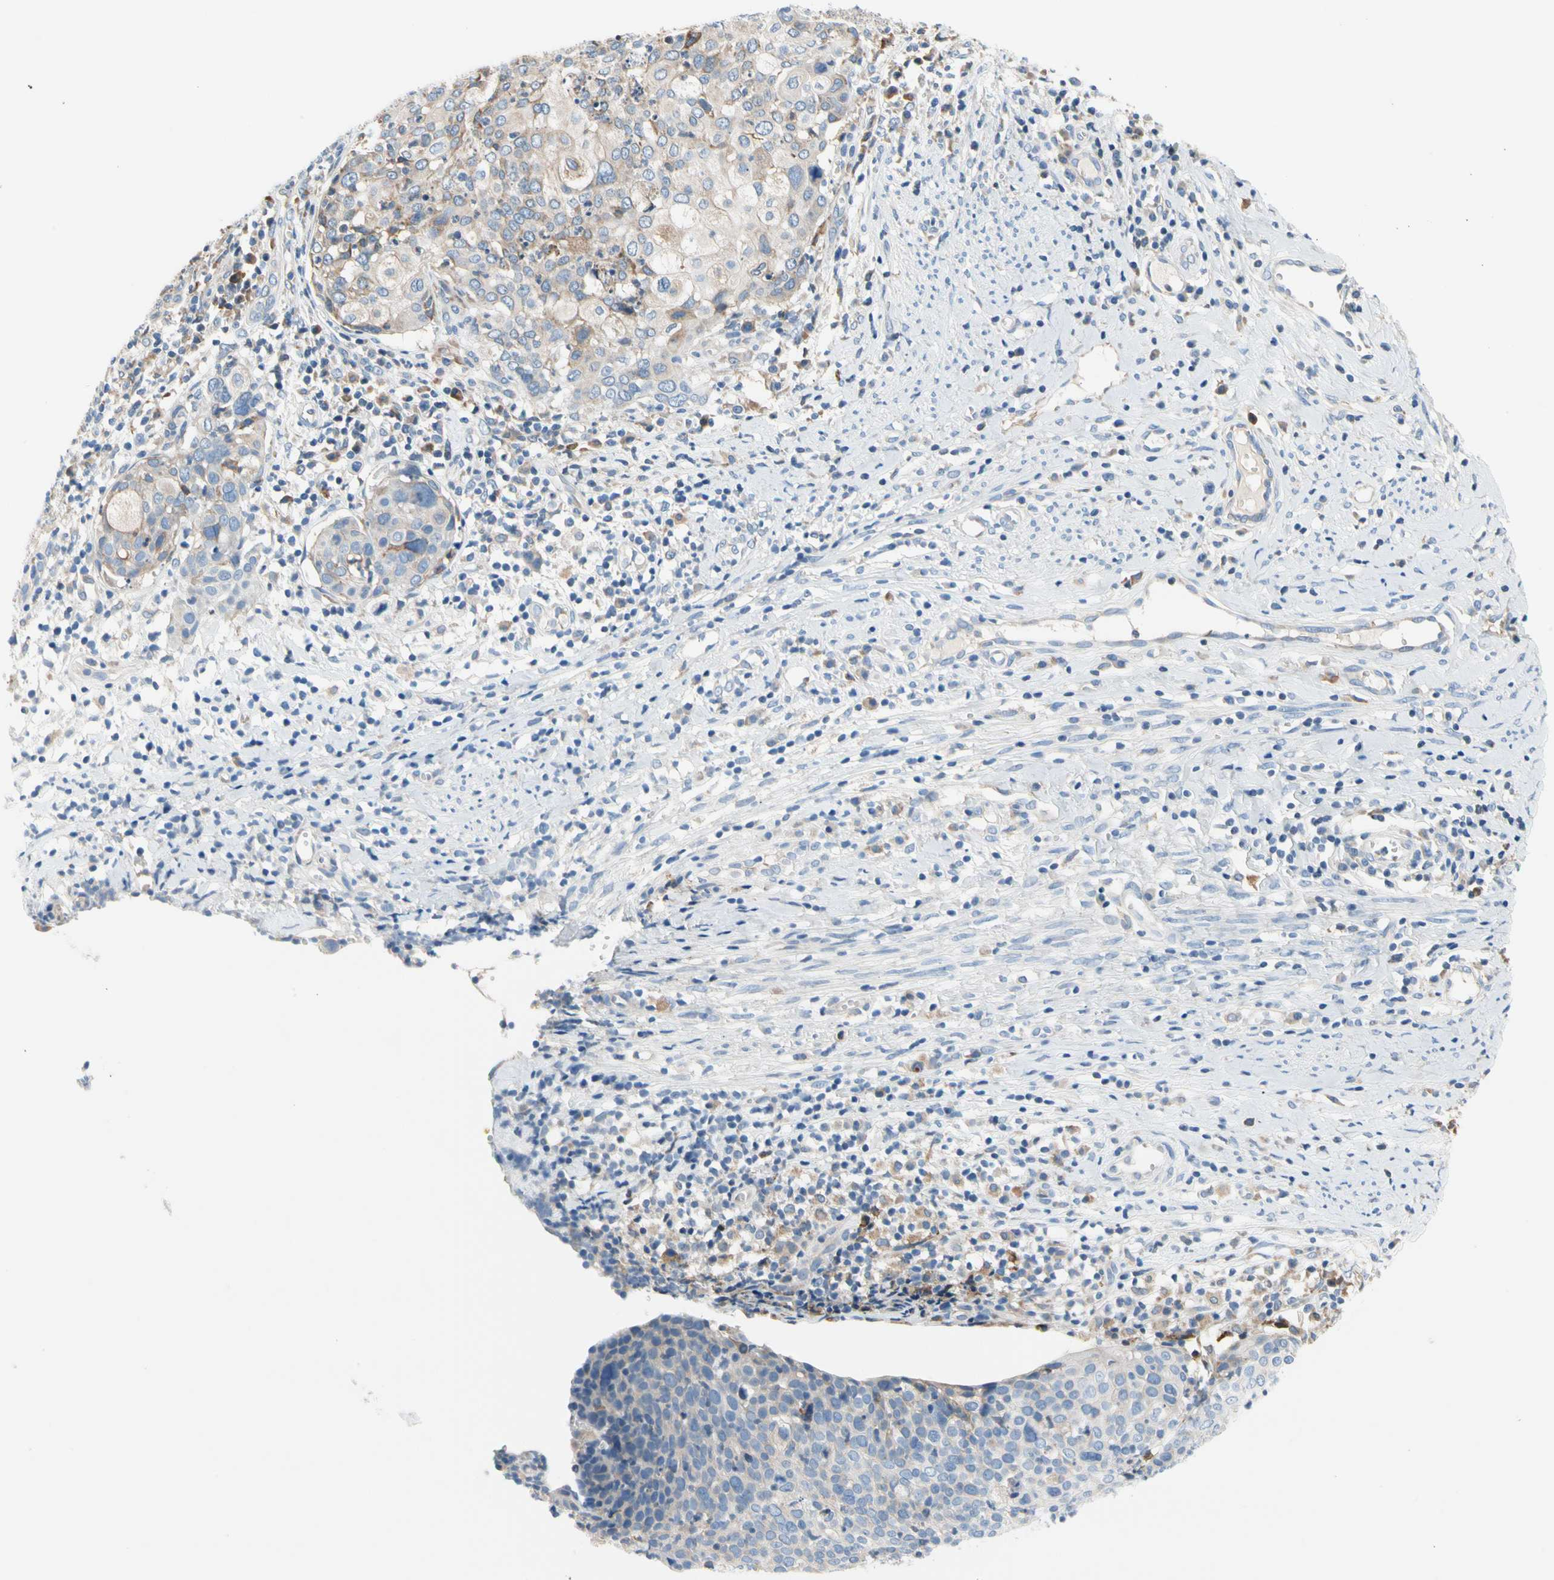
{"staining": {"intensity": "weak", "quantity": "<25%", "location": "cytoplasmic/membranous"}, "tissue": "cervical cancer", "cell_type": "Tumor cells", "image_type": "cancer", "snomed": [{"axis": "morphology", "description": "Squamous cell carcinoma, NOS"}, {"axis": "topography", "description": "Cervix"}], "caption": "Human squamous cell carcinoma (cervical) stained for a protein using immunohistochemistry (IHC) shows no positivity in tumor cells.", "gene": "STXBP1", "patient": {"sex": "female", "age": 40}}